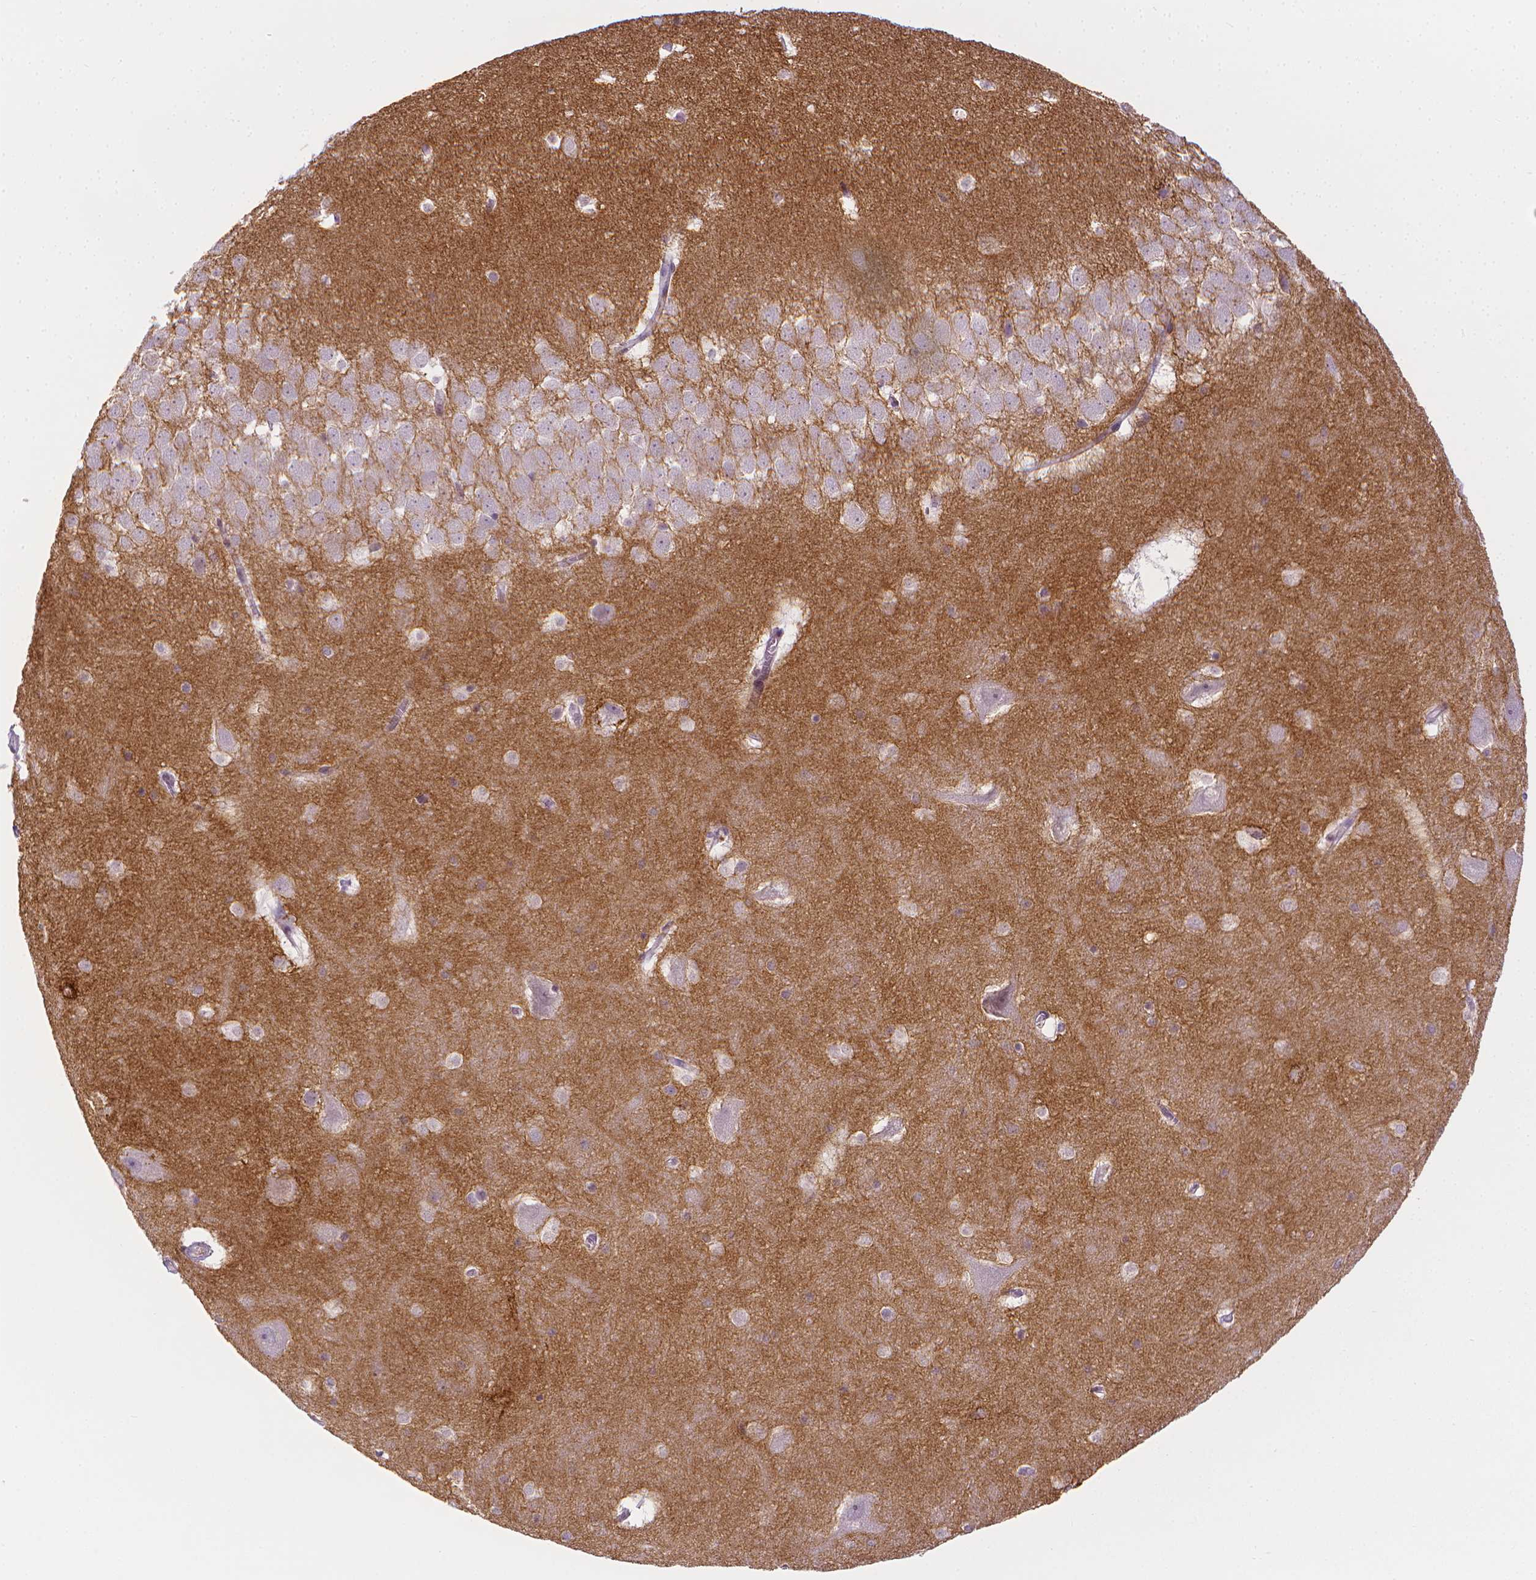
{"staining": {"intensity": "negative", "quantity": "none", "location": "none"}, "tissue": "hippocampus", "cell_type": "Glial cells", "image_type": "normal", "snomed": [{"axis": "morphology", "description": "Normal tissue, NOS"}, {"axis": "topography", "description": "Hippocampus"}], "caption": "The IHC histopathology image has no significant staining in glial cells of hippocampus.", "gene": "NCAN", "patient": {"sex": "male", "age": 45}}